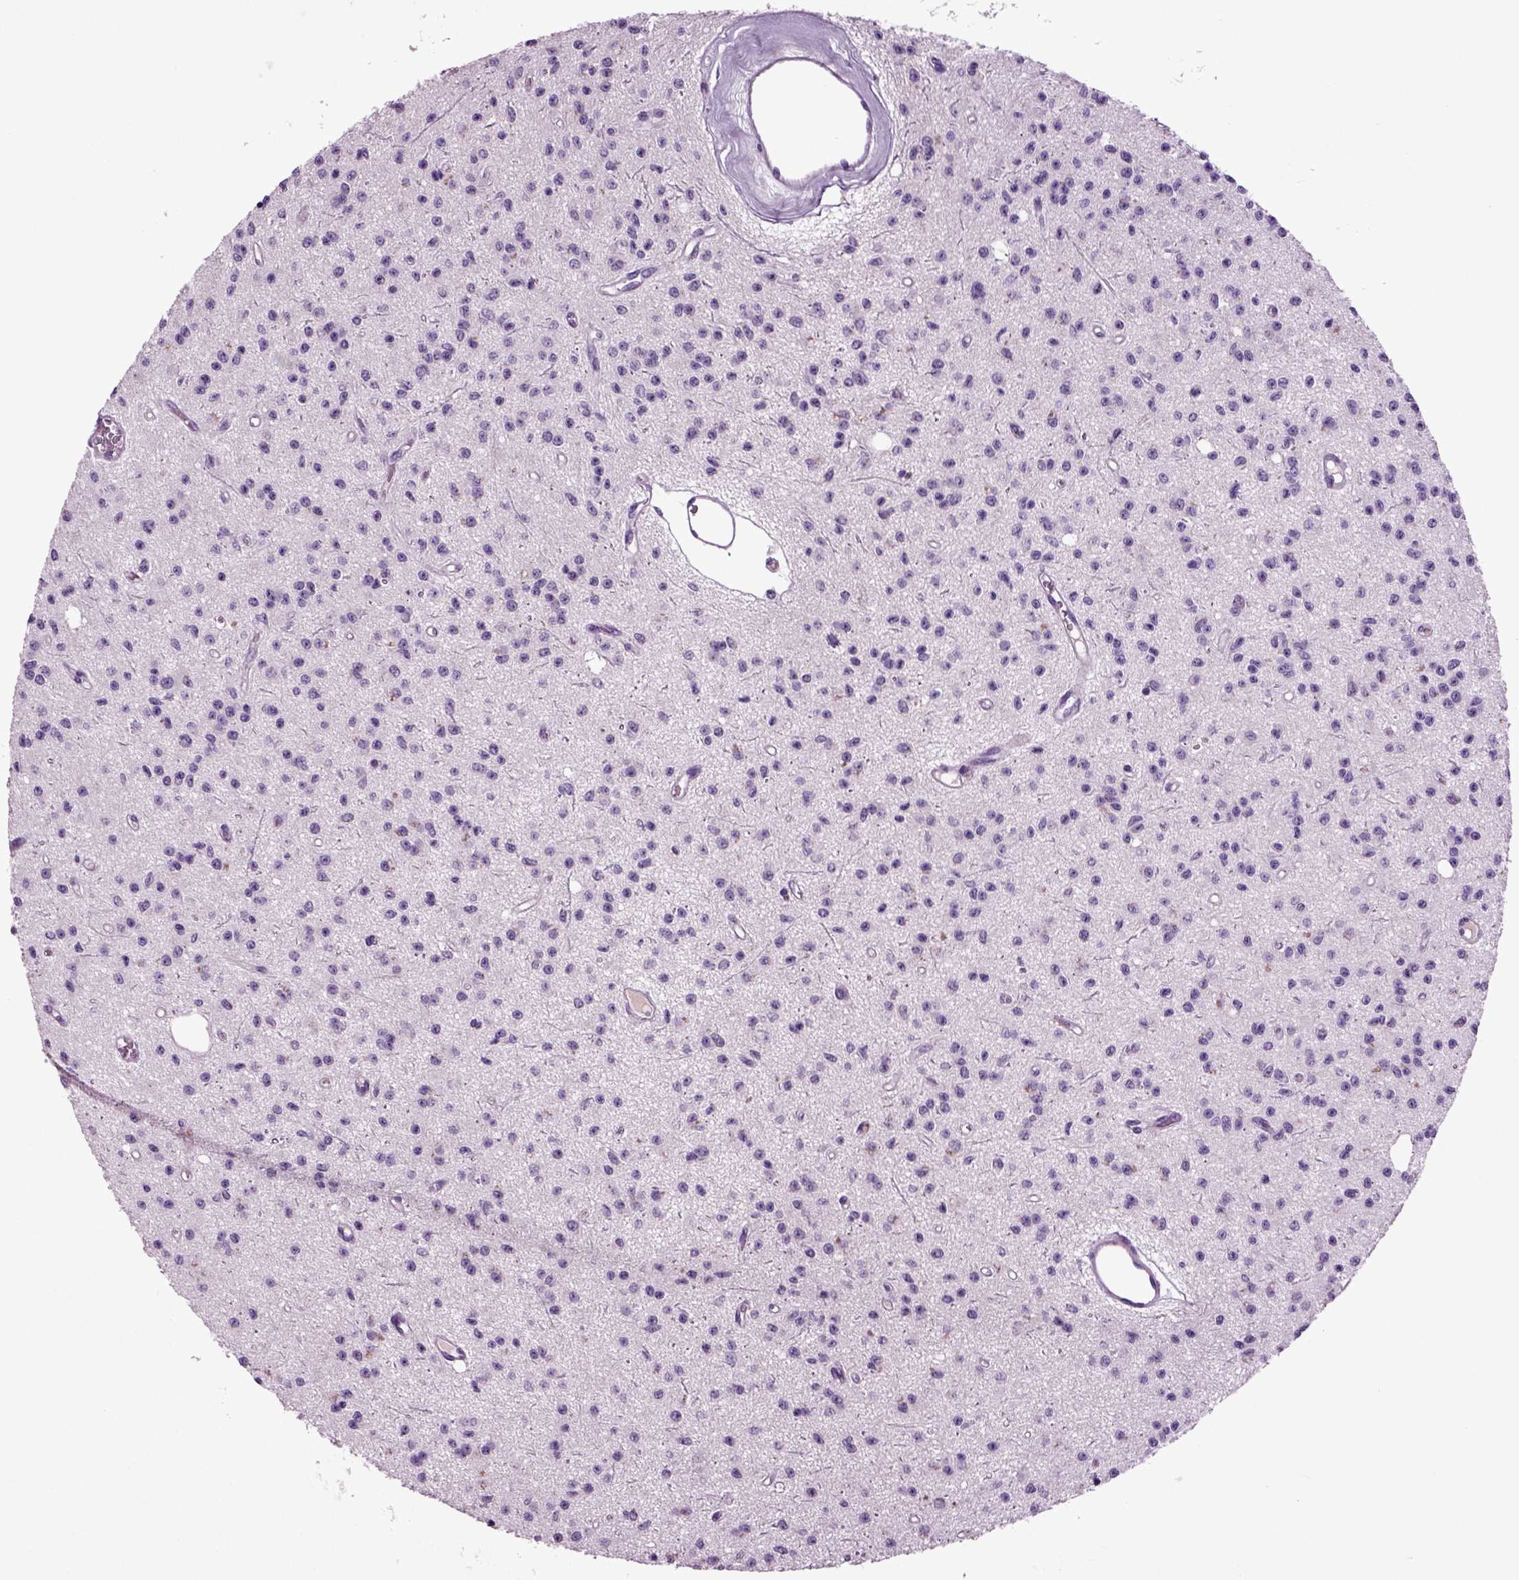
{"staining": {"intensity": "negative", "quantity": "none", "location": "none"}, "tissue": "glioma", "cell_type": "Tumor cells", "image_type": "cancer", "snomed": [{"axis": "morphology", "description": "Glioma, malignant, Low grade"}, {"axis": "topography", "description": "Brain"}], "caption": "DAB (3,3'-diaminobenzidine) immunohistochemical staining of human glioma shows no significant staining in tumor cells.", "gene": "FGF11", "patient": {"sex": "female", "age": 45}}